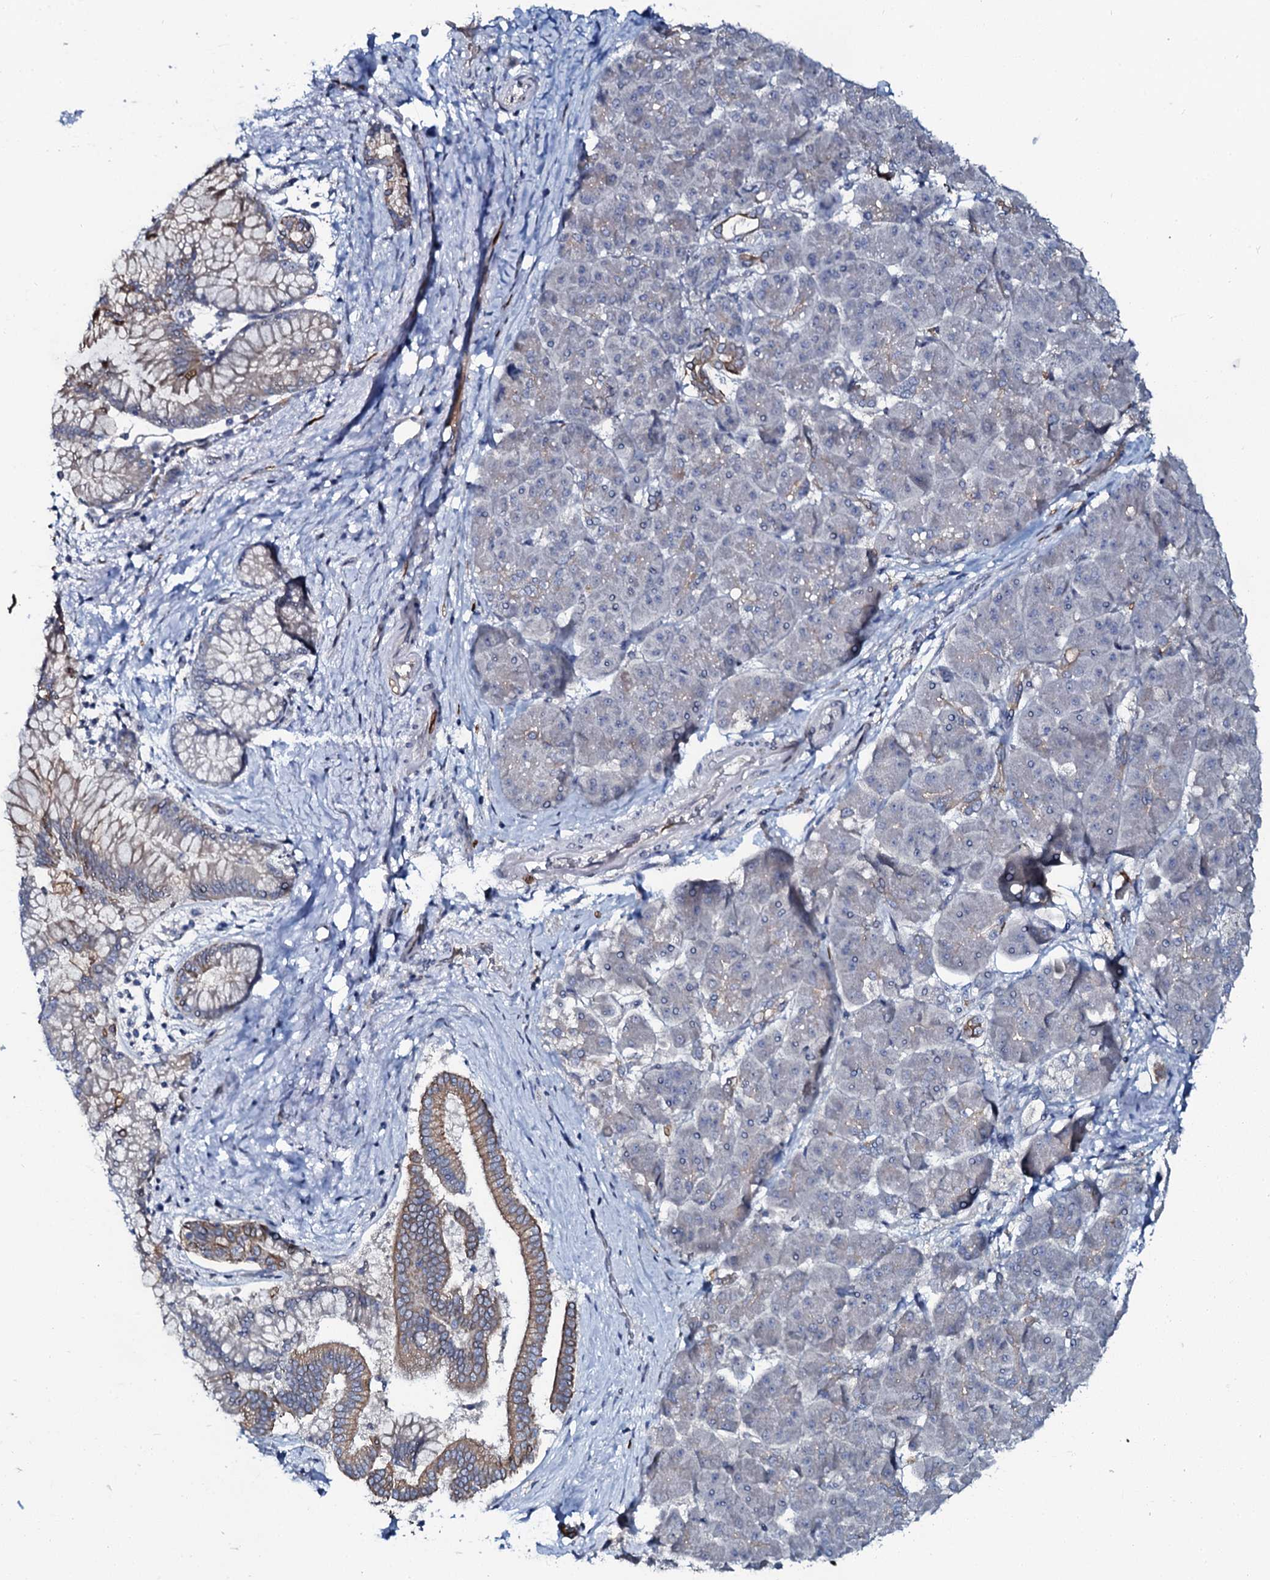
{"staining": {"intensity": "moderate", "quantity": "<25%", "location": "cytoplasmic/membranous"}, "tissue": "pancreatic cancer", "cell_type": "Tumor cells", "image_type": "cancer", "snomed": [{"axis": "morphology", "description": "Normal tissue, NOS"}, {"axis": "morphology", "description": "Adenocarcinoma, NOS"}, {"axis": "topography", "description": "Pancreas"}], "caption": "Adenocarcinoma (pancreatic) tissue demonstrates moderate cytoplasmic/membranous staining in about <25% of tumor cells, visualized by immunohistochemistry.", "gene": "C10orf88", "patient": {"sex": "female", "age": 68}}